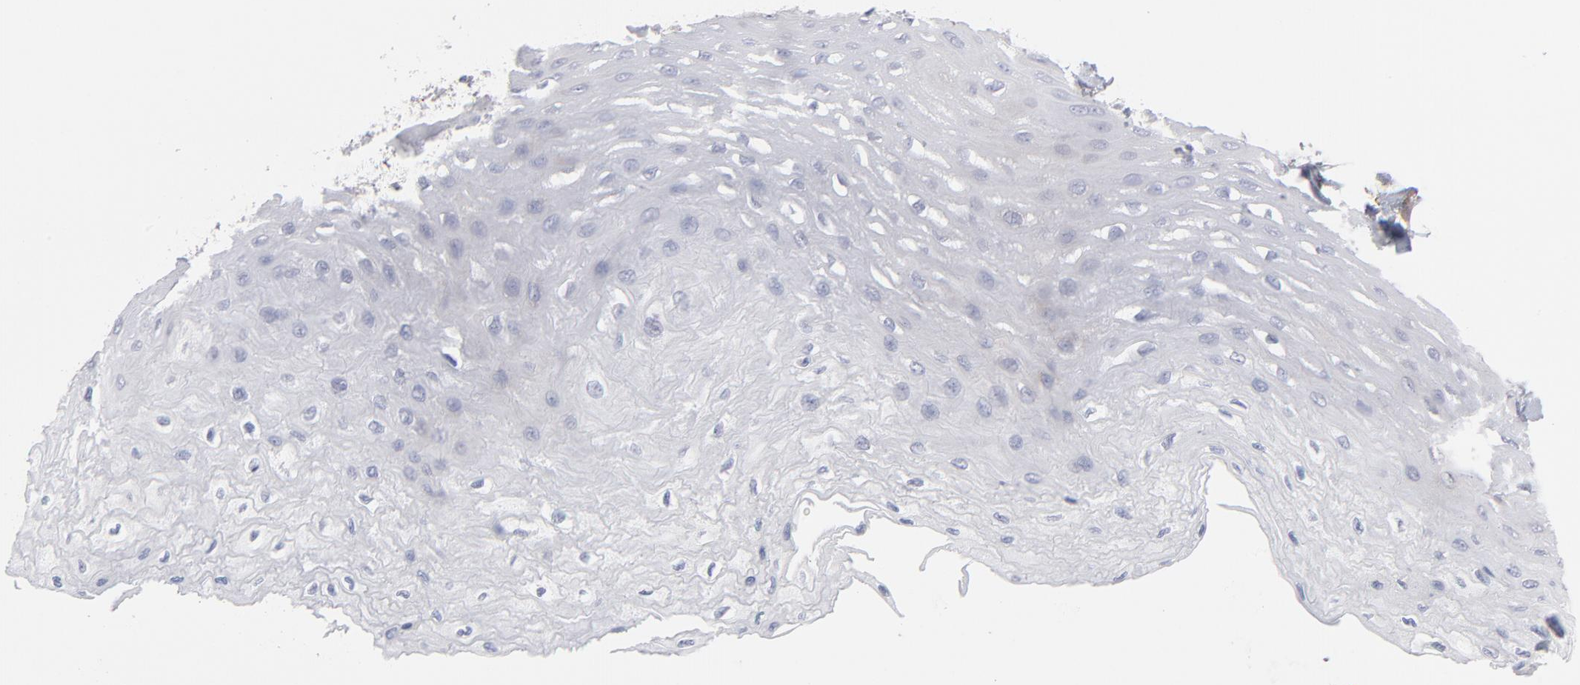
{"staining": {"intensity": "weak", "quantity": ">75%", "location": "nuclear"}, "tissue": "esophagus", "cell_type": "Squamous epithelial cells", "image_type": "normal", "snomed": [{"axis": "morphology", "description": "Normal tissue, NOS"}, {"axis": "topography", "description": "Esophagus"}], "caption": "A brown stain shows weak nuclear expression of a protein in squamous epithelial cells of normal human esophagus. Using DAB (brown) and hematoxylin (blue) stains, captured at high magnification using brightfield microscopy.", "gene": "PXN", "patient": {"sex": "female", "age": 72}}